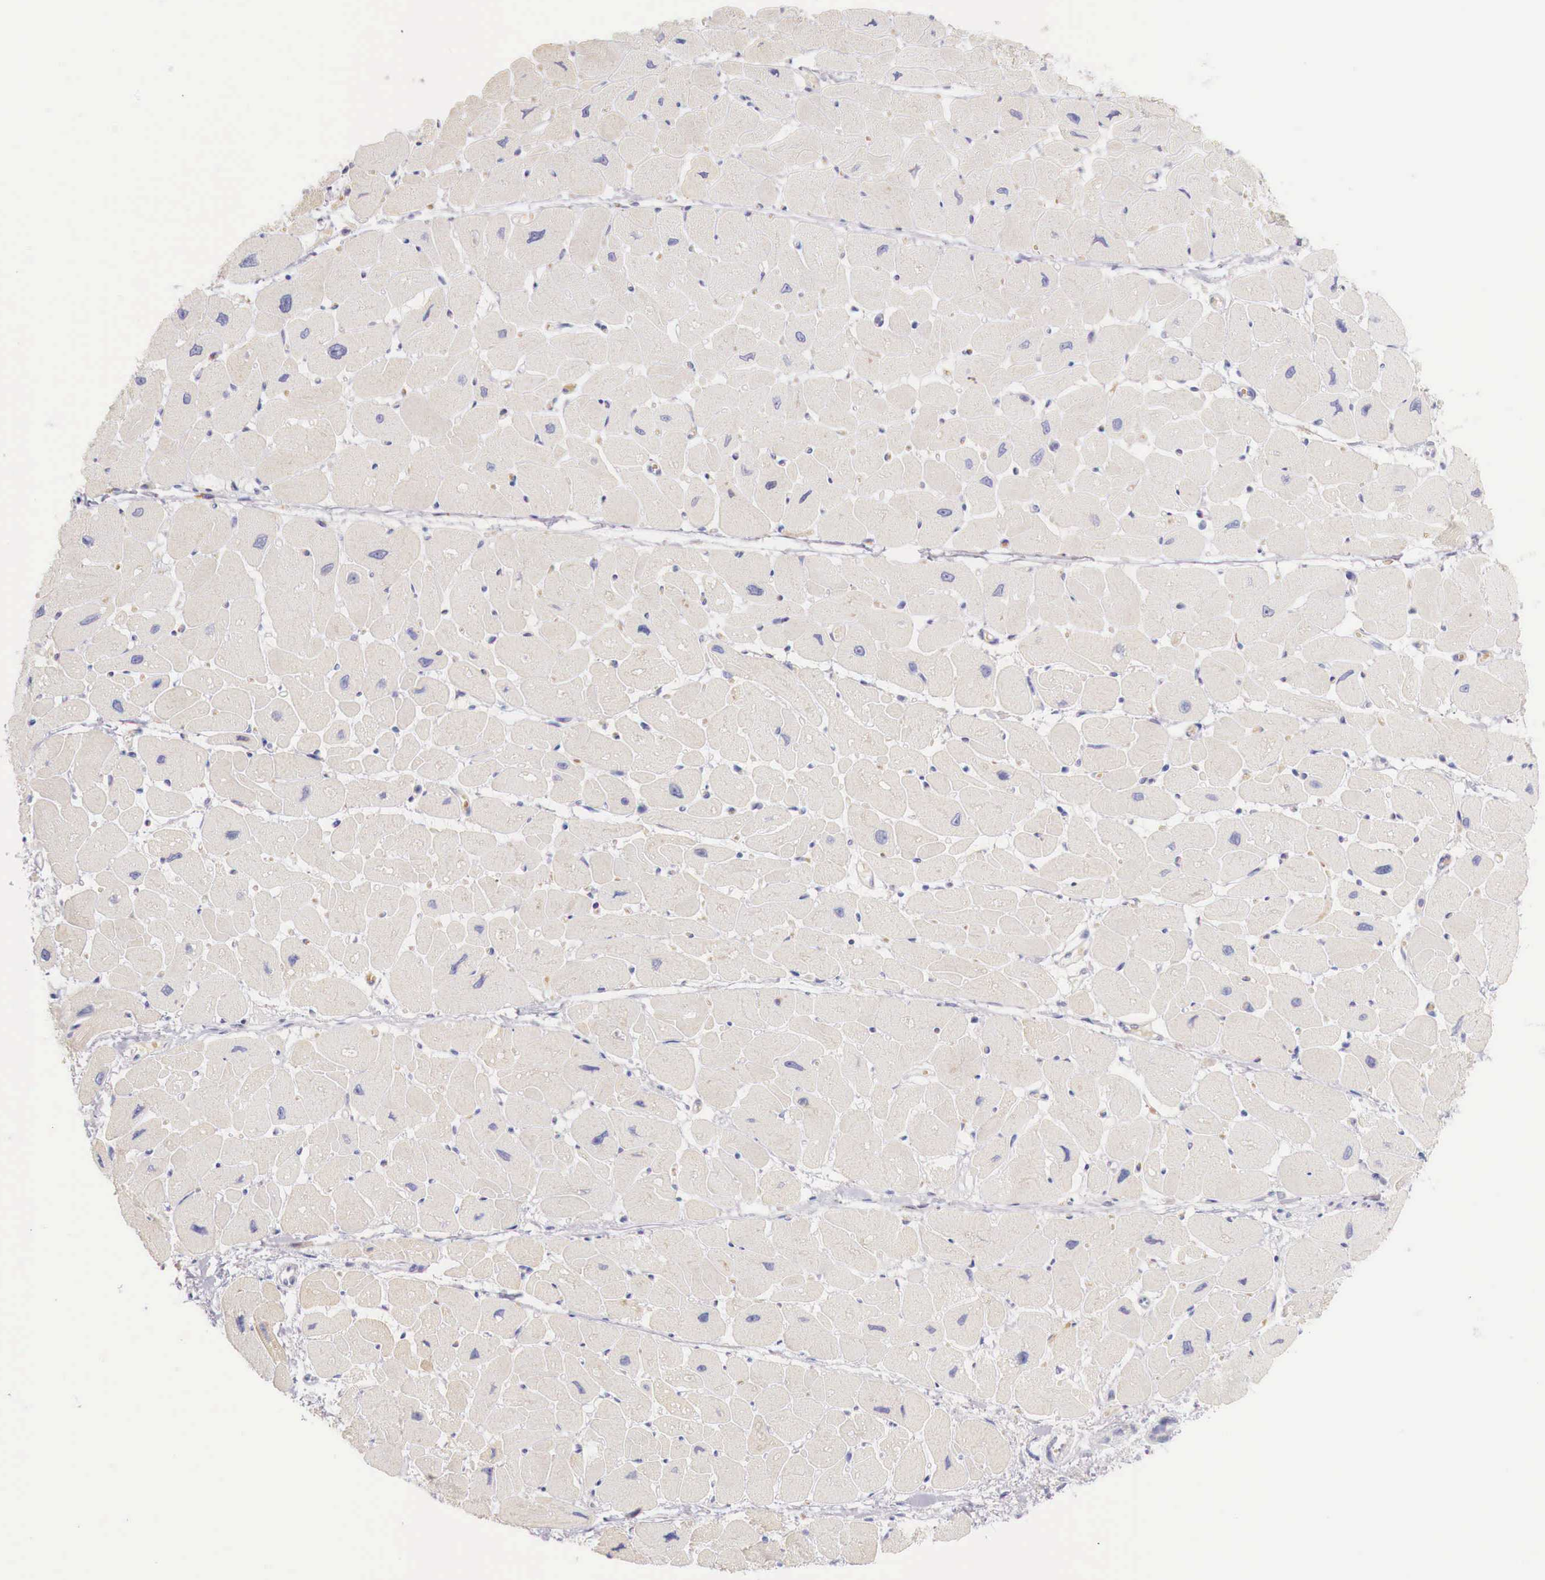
{"staining": {"intensity": "weak", "quantity": "25%-75%", "location": "cytoplasmic/membranous"}, "tissue": "heart muscle", "cell_type": "Cardiomyocytes", "image_type": "normal", "snomed": [{"axis": "morphology", "description": "Normal tissue, NOS"}, {"axis": "topography", "description": "Heart"}], "caption": "Brown immunohistochemical staining in unremarkable heart muscle shows weak cytoplasmic/membranous expression in approximately 25%-75% of cardiomyocytes.", "gene": "ITIH6", "patient": {"sex": "female", "age": 54}}